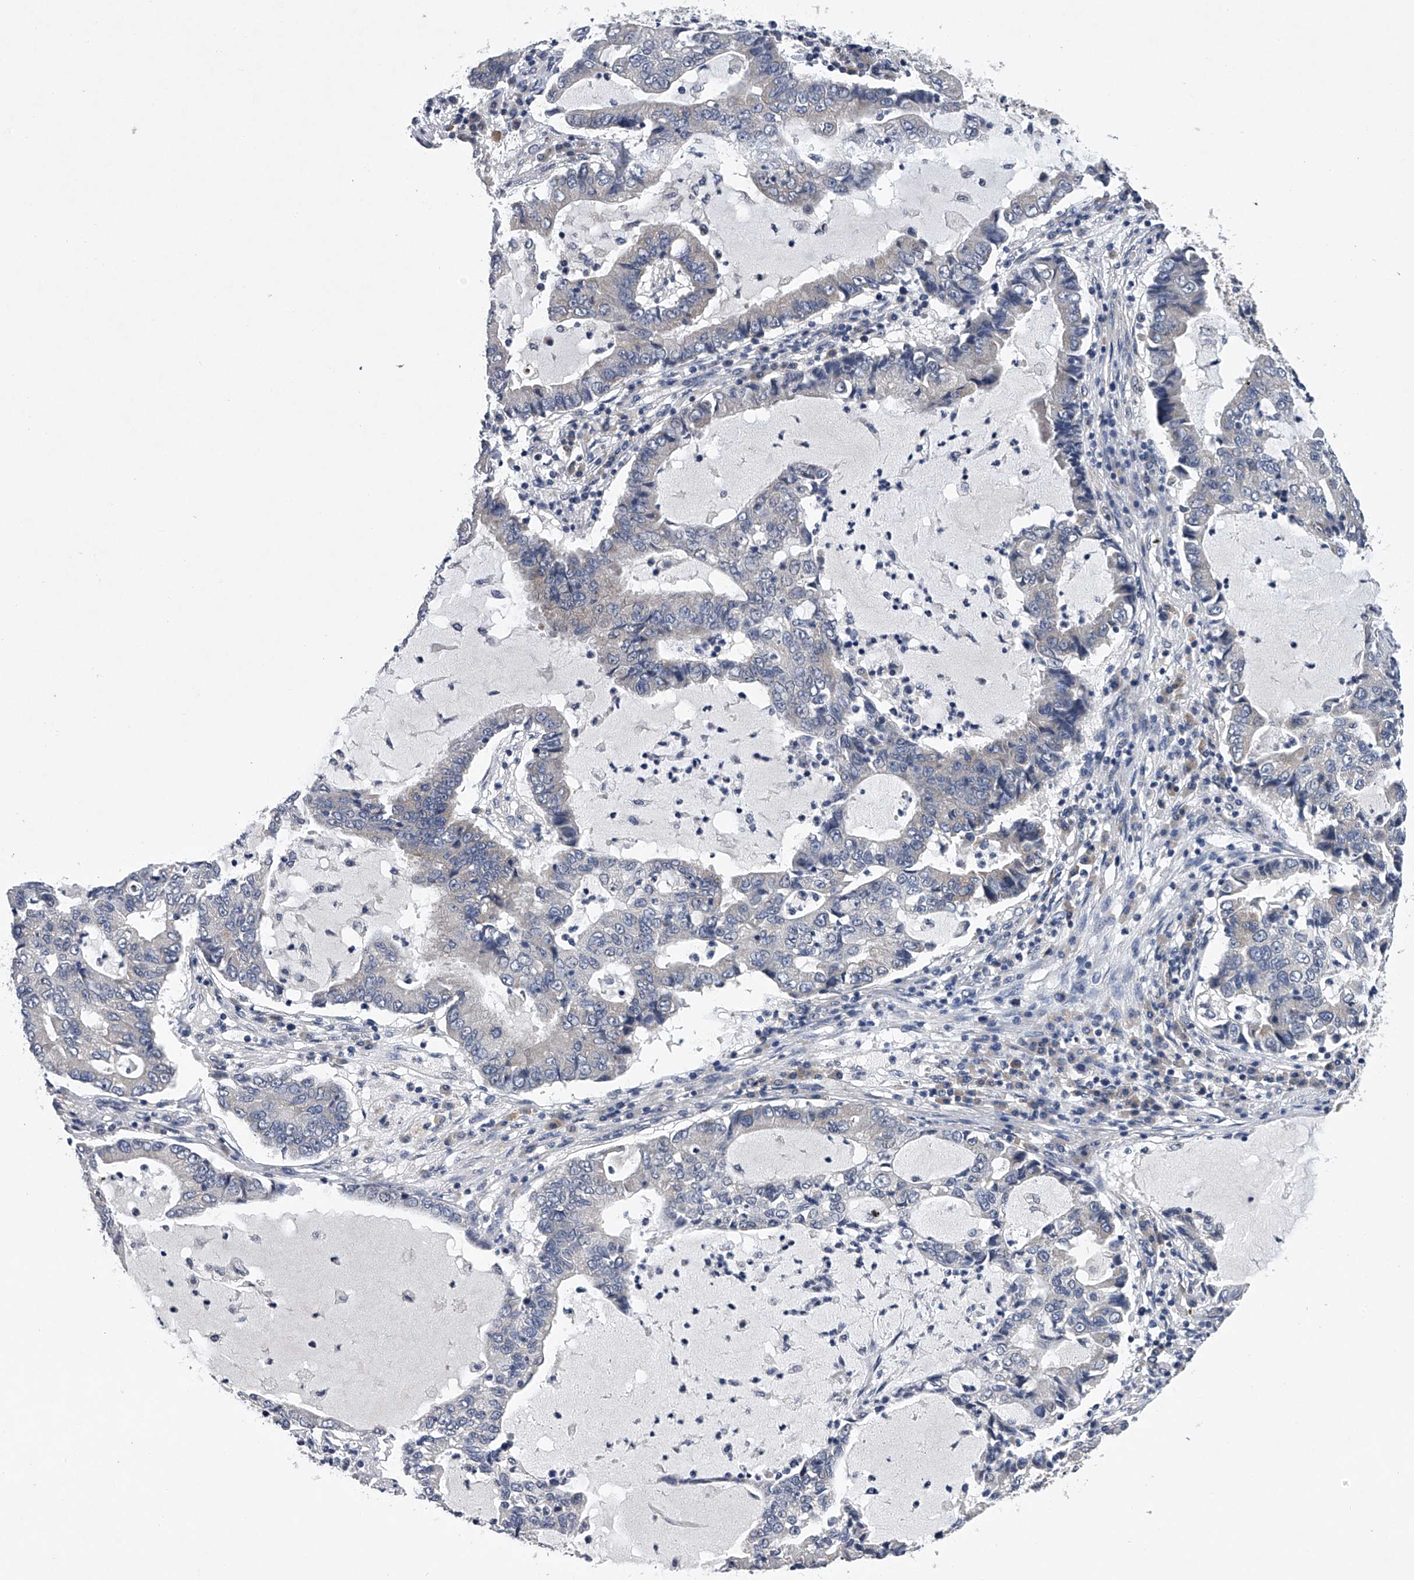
{"staining": {"intensity": "negative", "quantity": "none", "location": "none"}, "tissue": "lung cancer", "cell_type": "Tumor cells", "image_type": "cancer", "snomed": [{"axis": "morphology", "description": "Adenocarcinoma, NOS"}, {"axis": "topography", "description": "Lung"}], "caption": "DAB immunohistochemical staining of lung cancer demonstrates no significant positivity in tumor cells. (Stains: DAB (3,3'-diaminobenzidine) immunohistochemistry with hematoxylin counter stain, Microscopy: brightfield microscopy at high magnification).", "gene": "RNF5", "patient": {"sex": "female", "age": 51}}